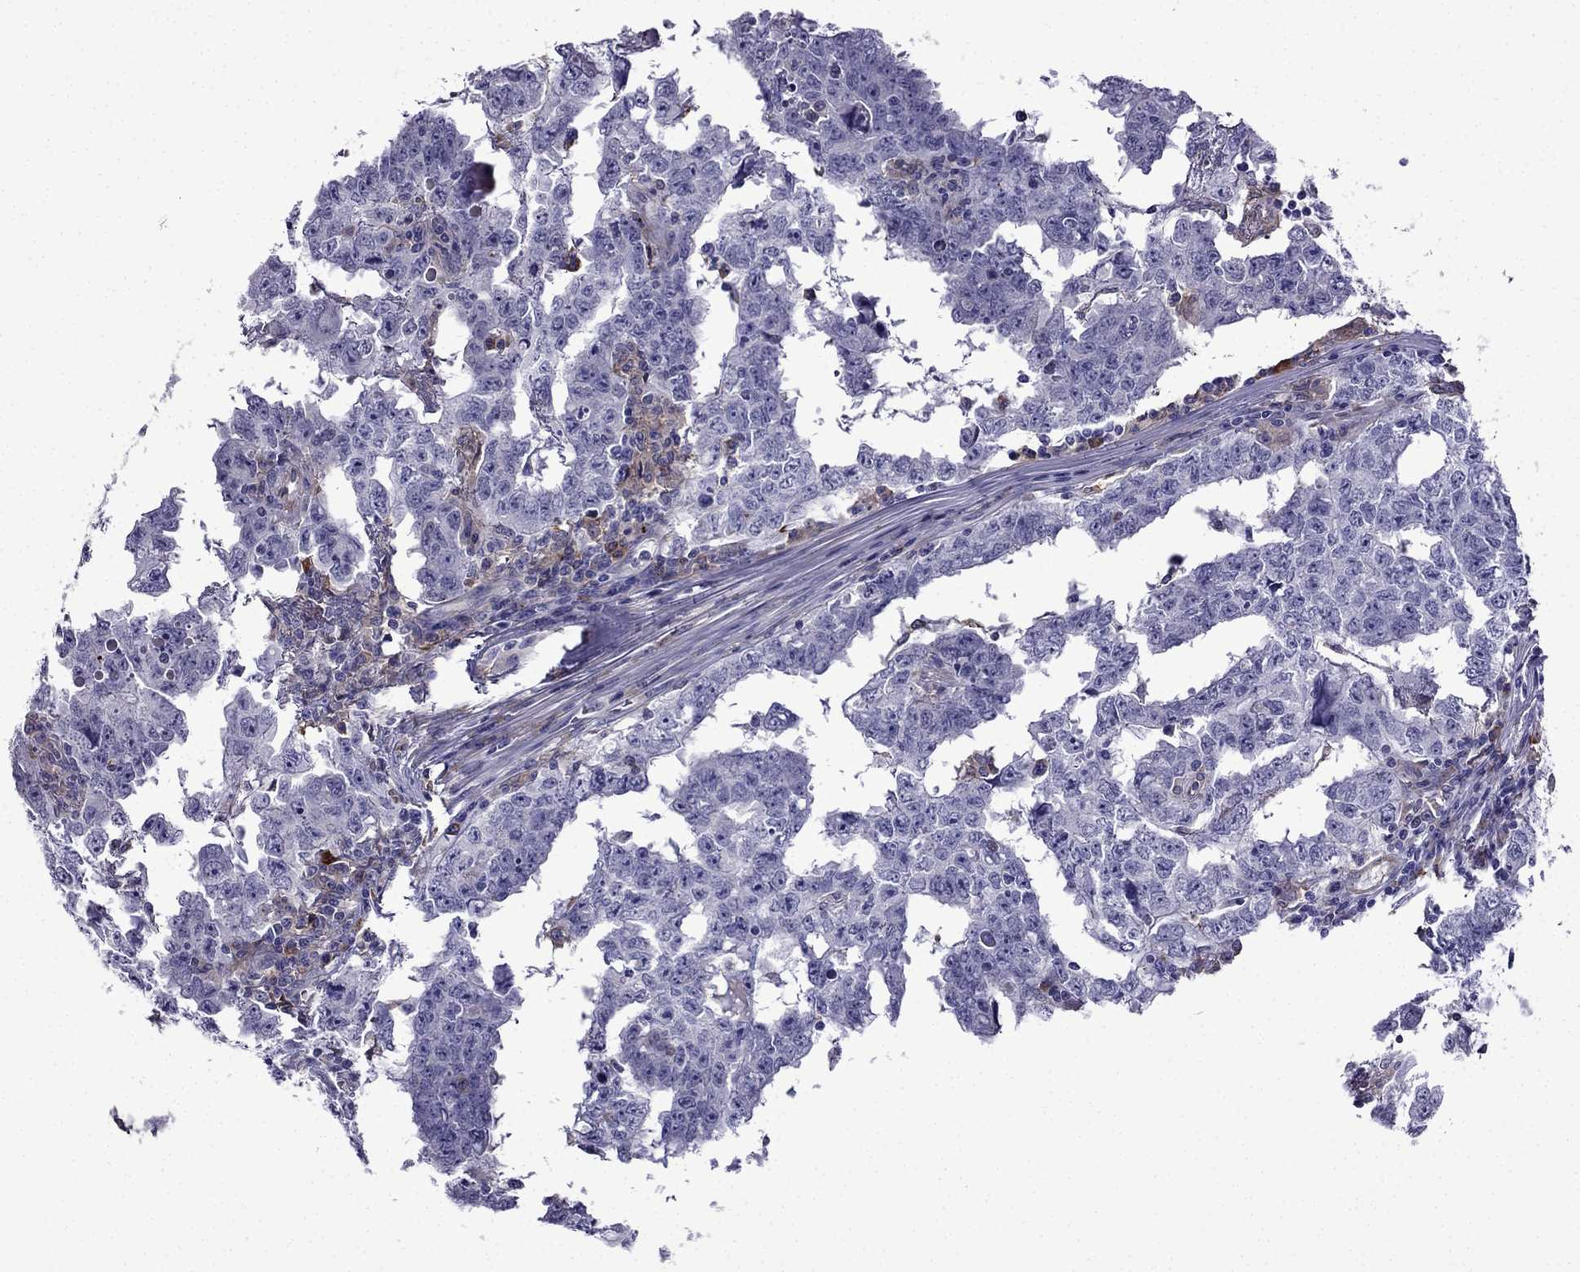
{"staining": {"intensity": "negative", "quantity": "none", "location": "none"}, "tissue": "testis cancer", "cell_type": "Tumor cells", "image_type": "cancer", "snomed": [{"axis": "morphology", "description": "Carcinoma, Embryonal, NOS"}, {"axis": "topography", "description": "Testis"}], "caption": "This is a image of immunohistochemistry staining of testis cancer, which shows no staining in tumor cells.", "gene": "TSSK4", "patient": {"sex": "male", "age": 22}}